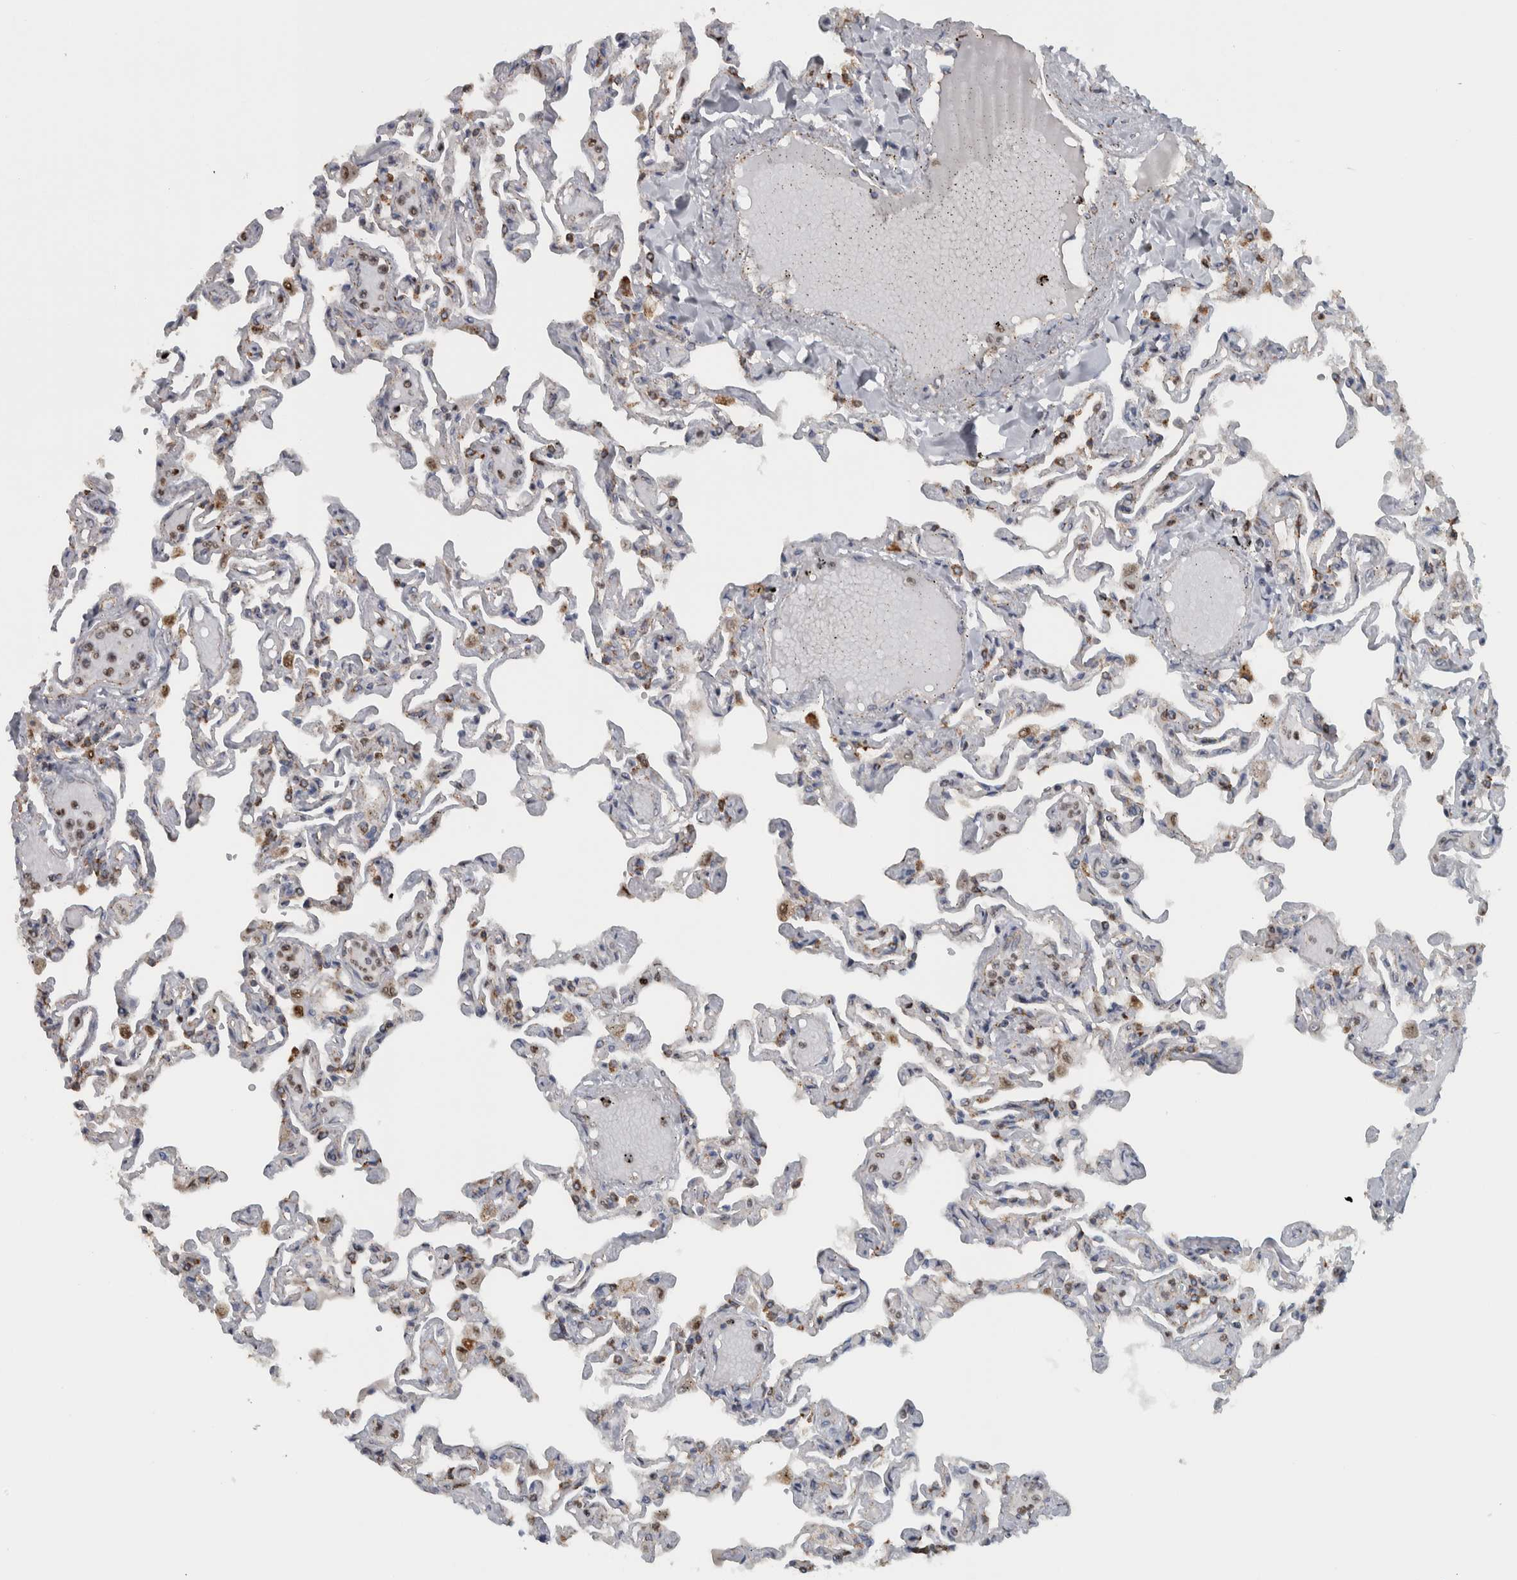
{"staining": {"intensity": "strong", "quantity": "25%-75%", "location": "nuclear"}, "tissue": "lung", "cell_type": "Alveolar cells", "image_type": "normal", "snomed": [{"axis": "morphology", "description": "Normal tissue, NOS"}, {"axis": "topography", "description": "Lung"}], "caption": "Immunohistochemistry histopathology image of benign lung: lung stained using IHC shows high levels of strong protein expression localized specifically in the nuclear of alveolar cells, appearing as a nuclear brown color.", "gene": "ADPRM", "patient": {"sex": "male", "age": 21}}